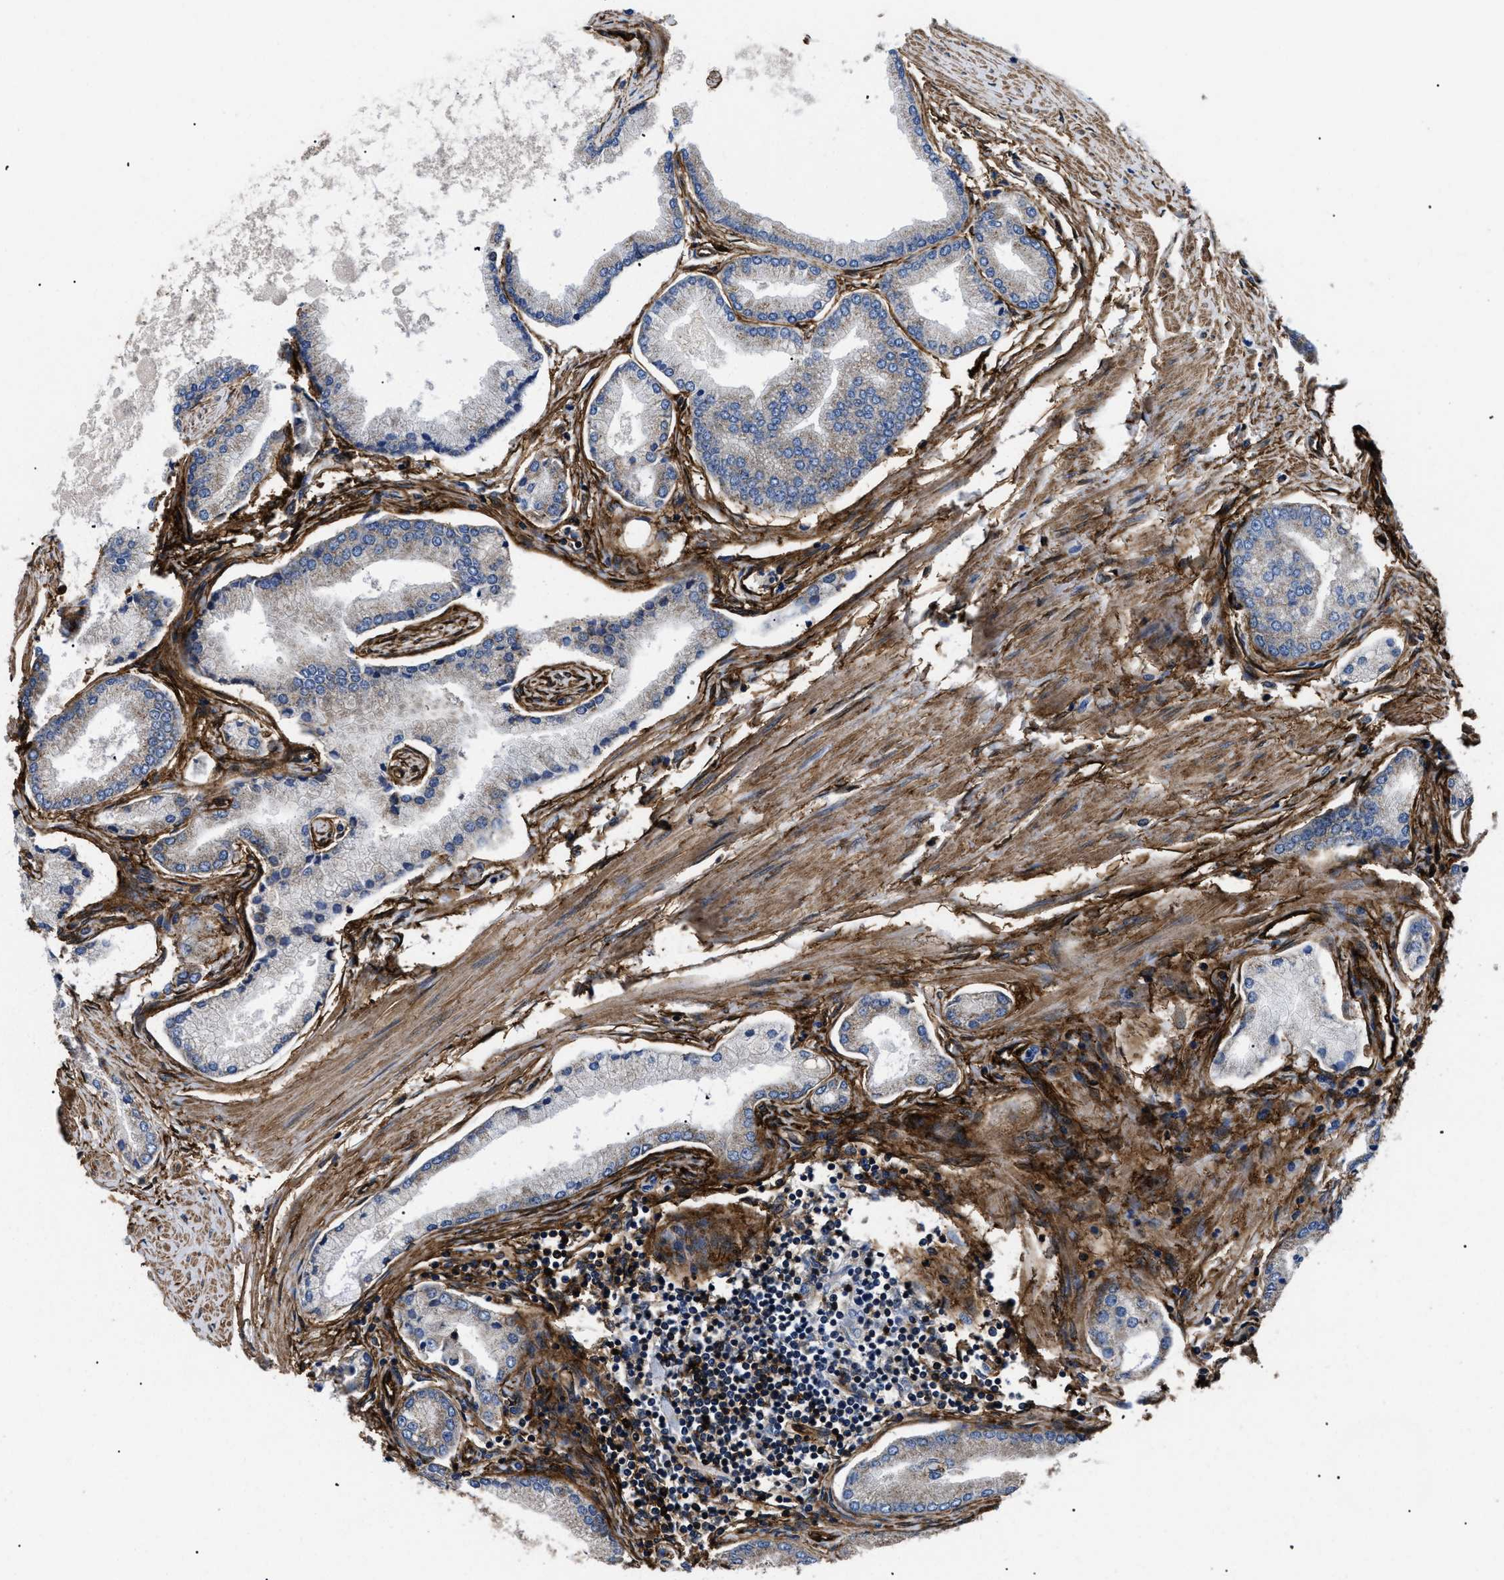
{"staining": {"intensity": "negative", "quantity": "none", "location": "none"}, "tissue": "prostate cancer", "cell_type": "Tumor cells", "image_type": "cancer", "snomed": [{"axis": "morphology", "description": "Adenocarcinoma, High grade"}, {"axis": "topography", "description": "Prostate"}], "caption": "Histopathology image shows no significant protein staining in tumor cells of high-grade adenocarcinoma (prostate).", "gene": "NT5E", "patient": {"sex": "male", "age": 61}}